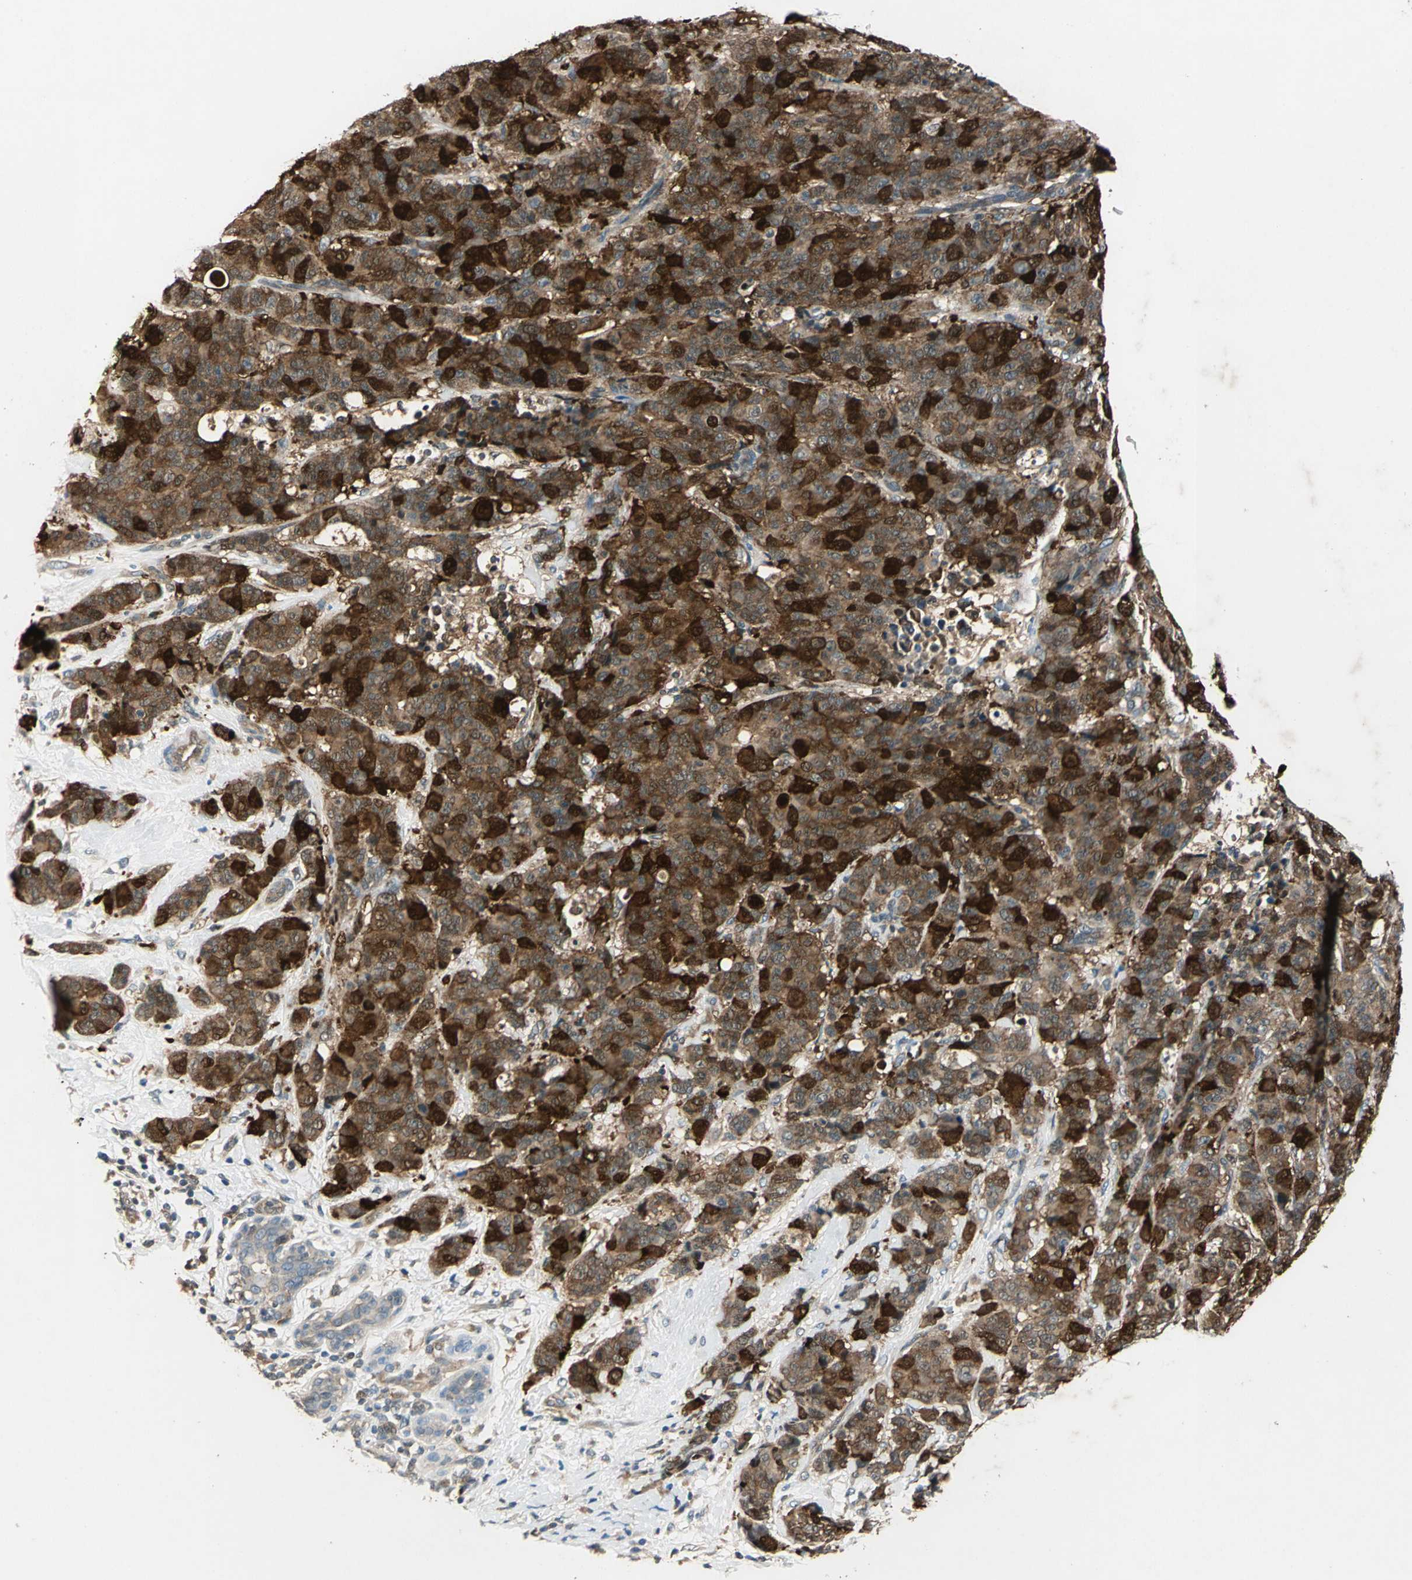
{"staining": {"intensity": "strong", "quantity": ">75%", "location": "cytoplasmic/membranous"}, "tissue": "breast cancer", "cell_type": "Tumor cells", "image_type": "cancer", "snomed": [{"axis": "morphology", "description": "Duct carcinoma"}, {"axis": "topography", "description": "Breast"}], "caption": "The immunohistochemical stain labels strong cytoplasmic/membranous staining in tumor cells of intraductal carcinoma (breast) tissue.", "gene": "RRM2B", "patient": {"sex": "female", "age": 40}}